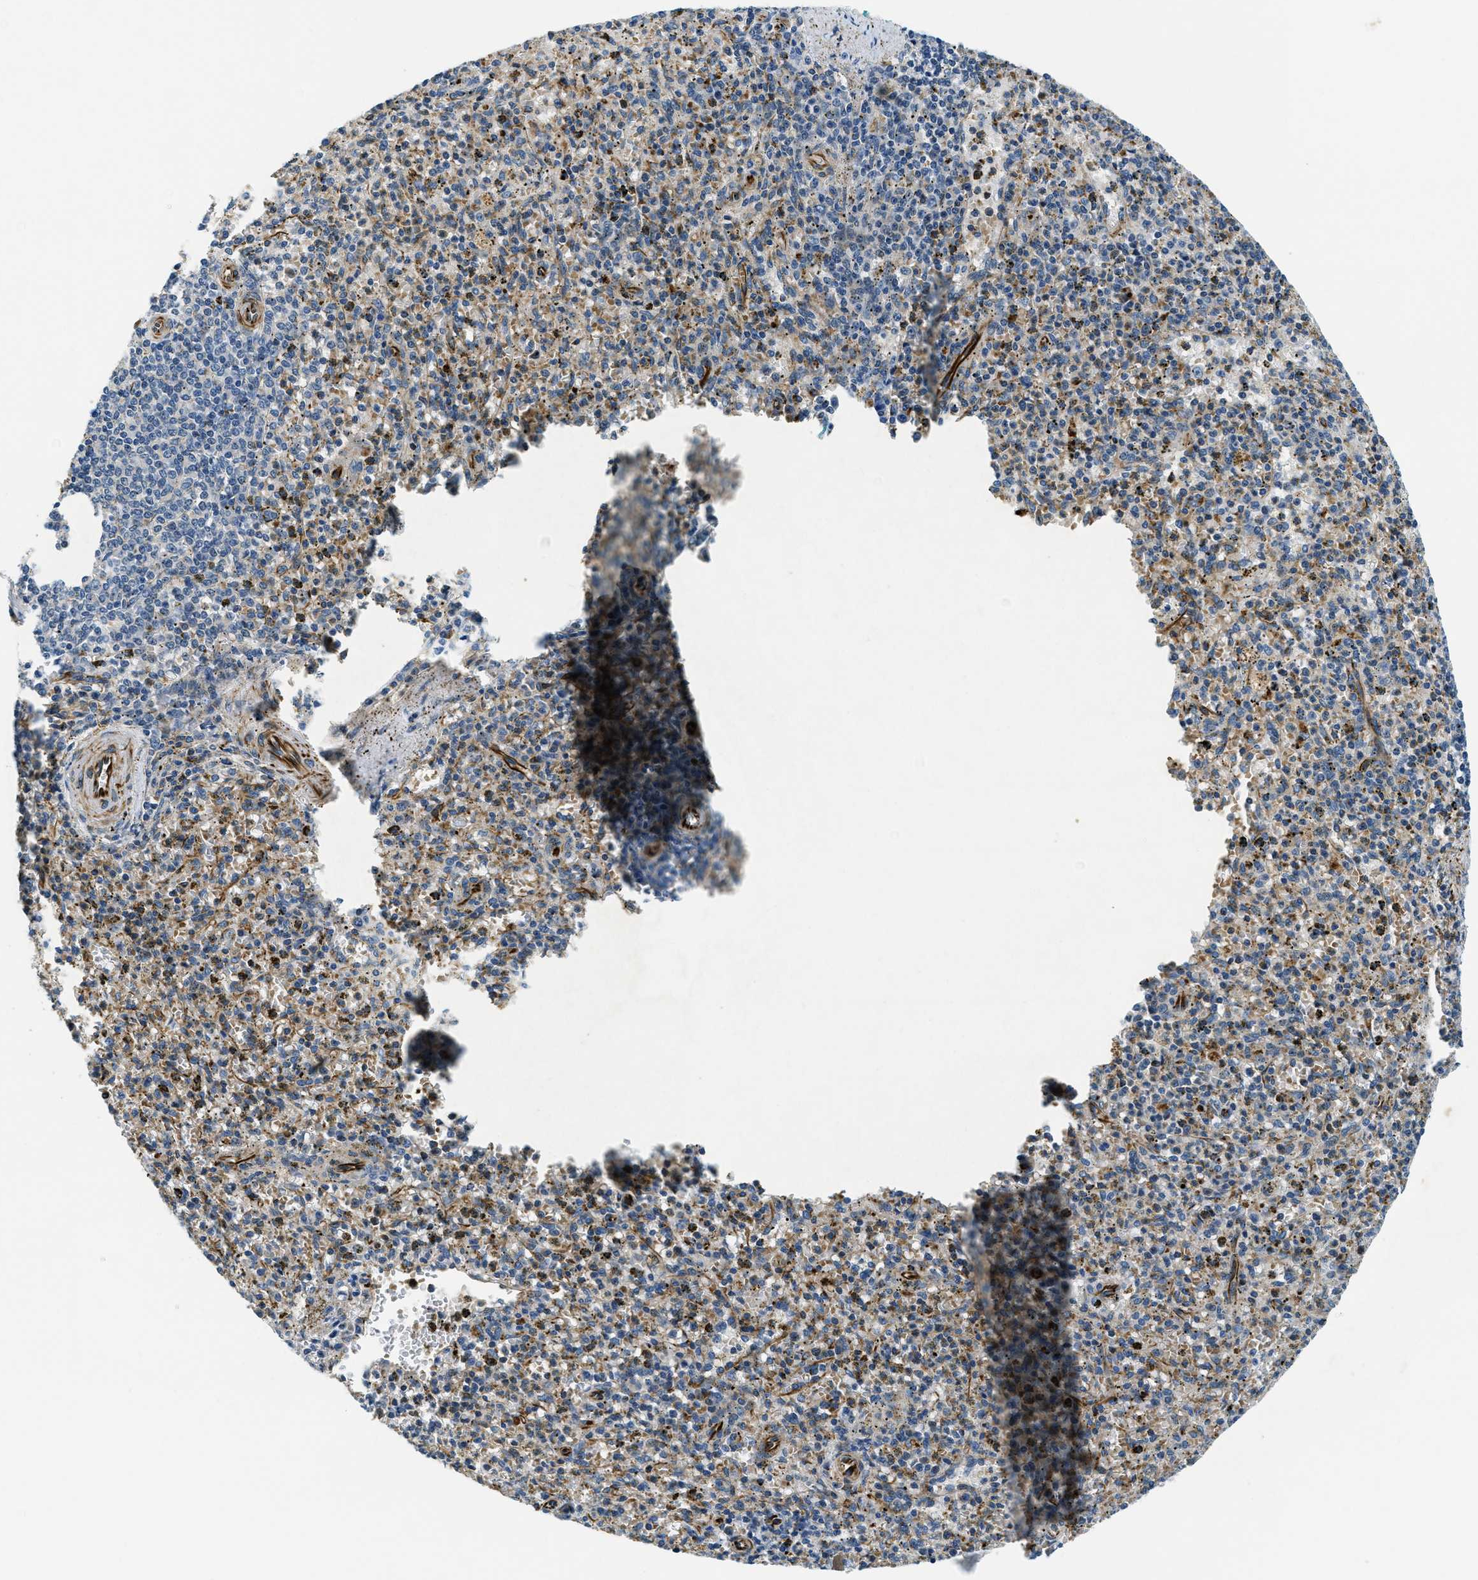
{"staining": {"intensity": "moderate", "quantity": "<25%", "location": "cytoplasmic/membranous"}, "tissue": "spleen", "cell_type": "Cells in red pulp", "image_type": "normal", "snomed": [{"axis": "morphology", "description": "Normal tissue, NOS"}, {"axis": "topography", "description": "Spleen"}], "caption": "DAB immunohistochemical staining of unremarkable human spleen exhibits moderate cytoplasmic/membranous protein expression in approximately <25% of cells in red pulp.", "gene": "GNS", "patient": {"sex": "male", "age": 72}}